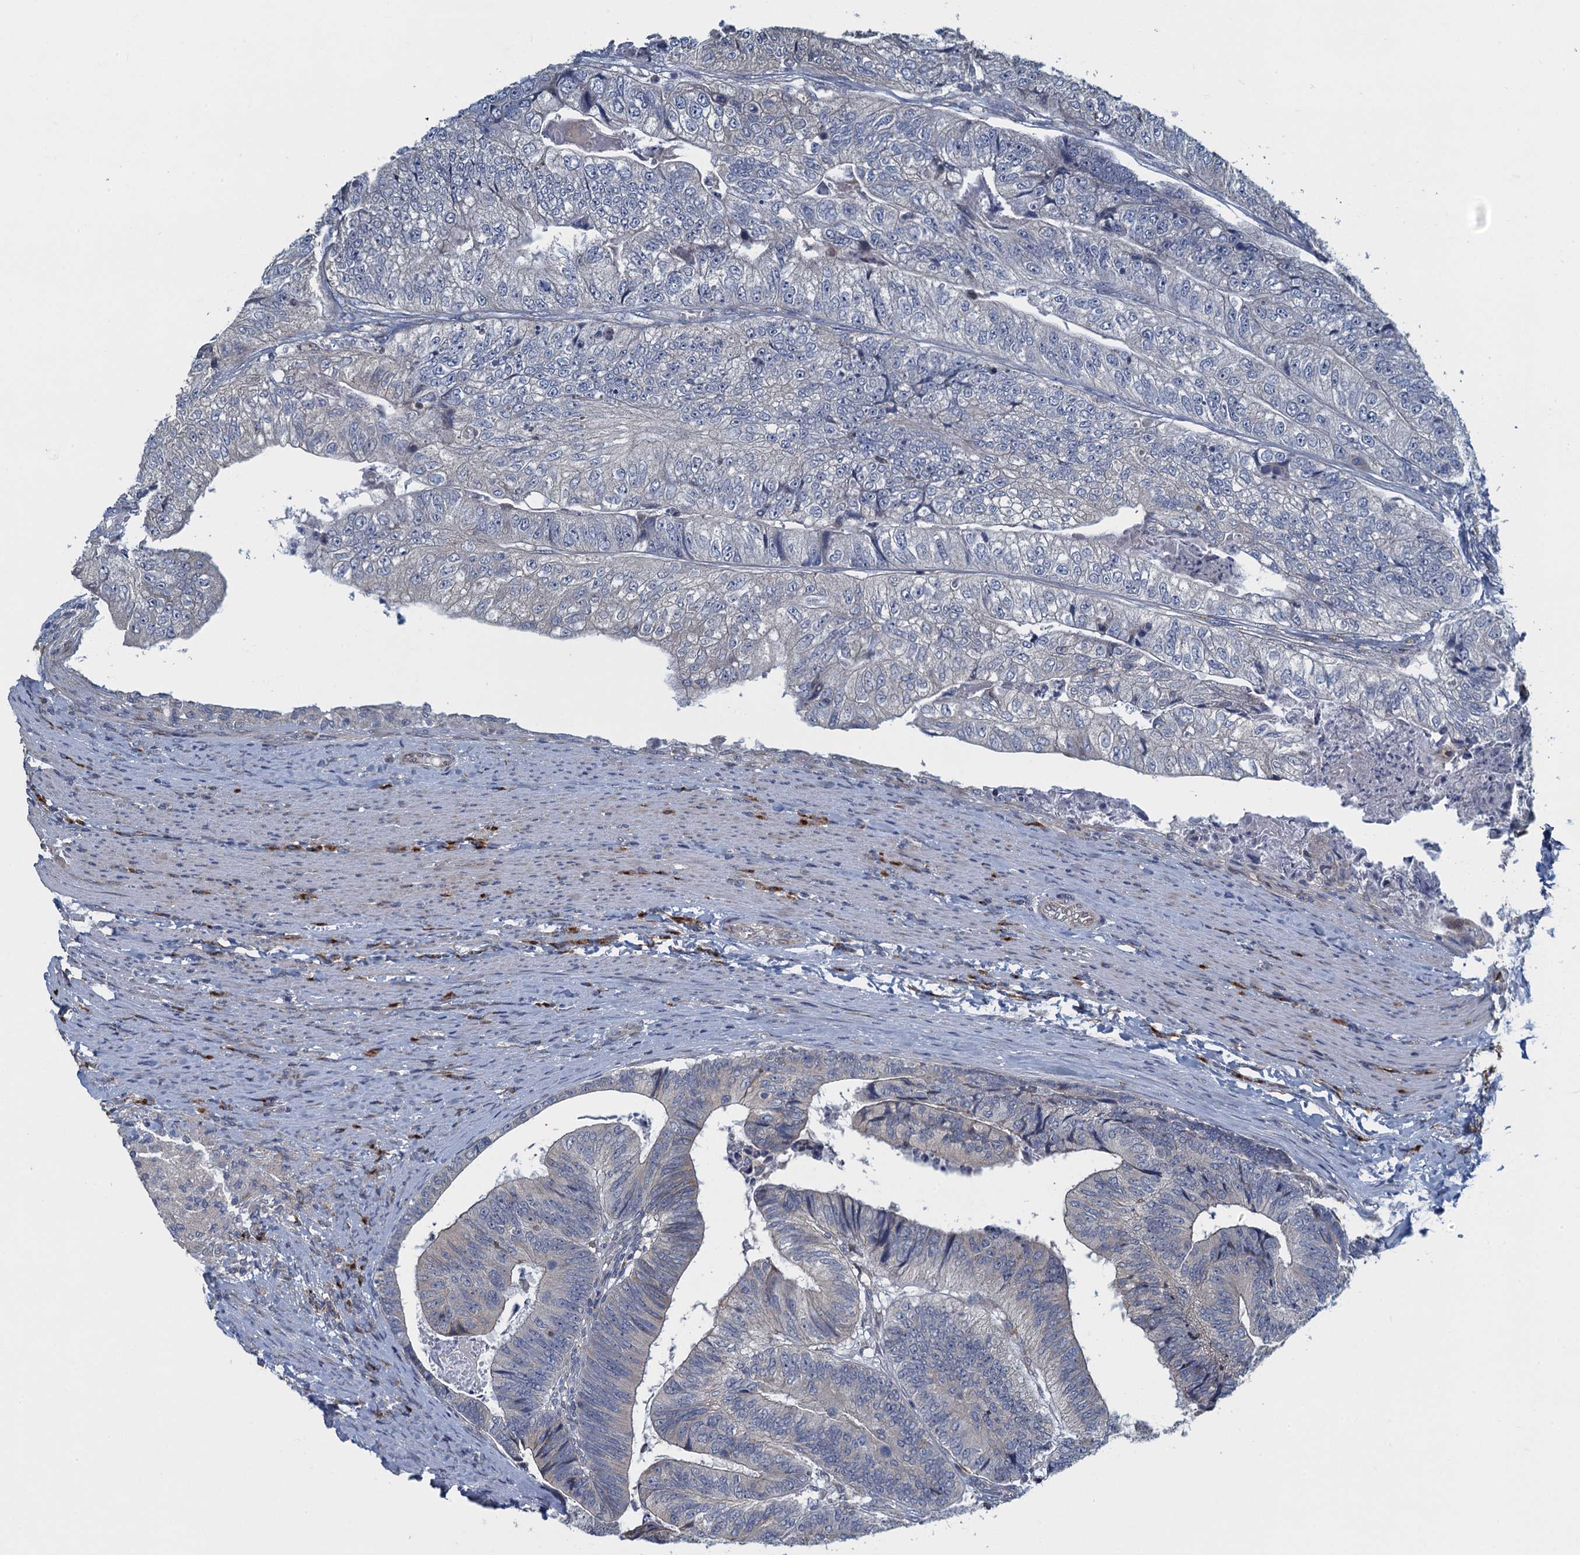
{"staining": {"intensity": "negative", "quantity": "none", "location": "none"}, "tissue": "colorectal cancer", "cell_type": "Tumor cells", "image_type": "cancer", "snomed": [{"axis": "morphology", "description": "Adenocarcinoma, NOS"}, {"axis": "topography", "description": "Colon"}], "caption": "Immunohistochemistry (IHC) micrograph of human colorectal cancer stained for a protein (brown), which demonstrates no expression in tumor cells.", "gene": "ALG2", "patient": {"sex": "female", "age": 67}}